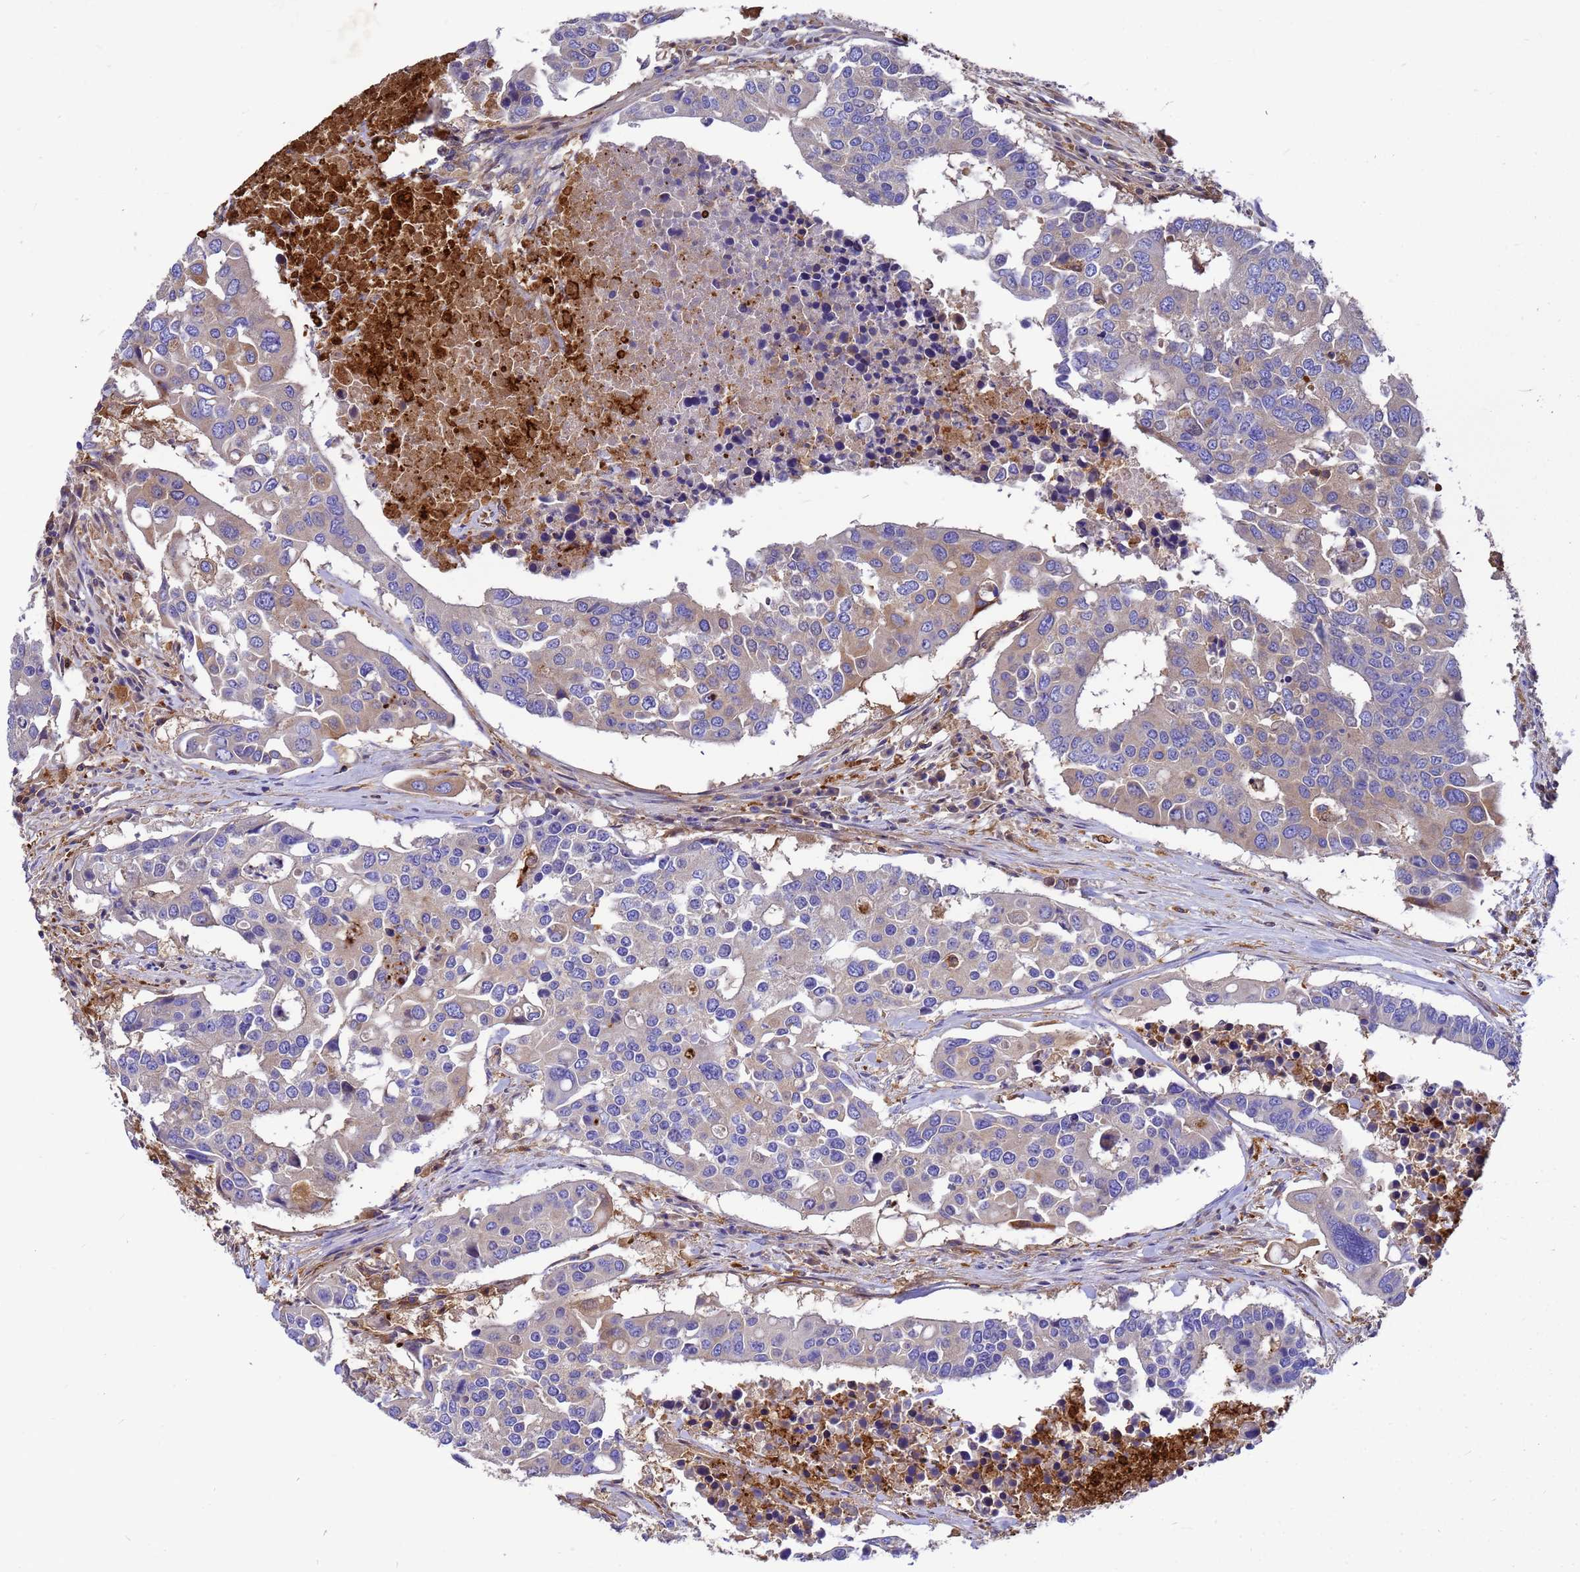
{"staining": {"intensity": "weak", "quantity": "25%-75%", "location": "cytoplasmic/membranous"}, "tissue": "colorectal cancer", "cell_type": "Tumor cells", "image_type": "cancer", "snomed": [{"axis": "morphology", "description": "Adenocarcinoma, NOS"}, {"axis": "topography", "description": "Colon"}], "caption": "Weak cytoplasmic/membranous expression is appreciated in about 25%-75% of tumor cells in colorectal adenocarcinoma.", "gene": "ZNF235", "patient": {"sex": "male", "age": 77}}